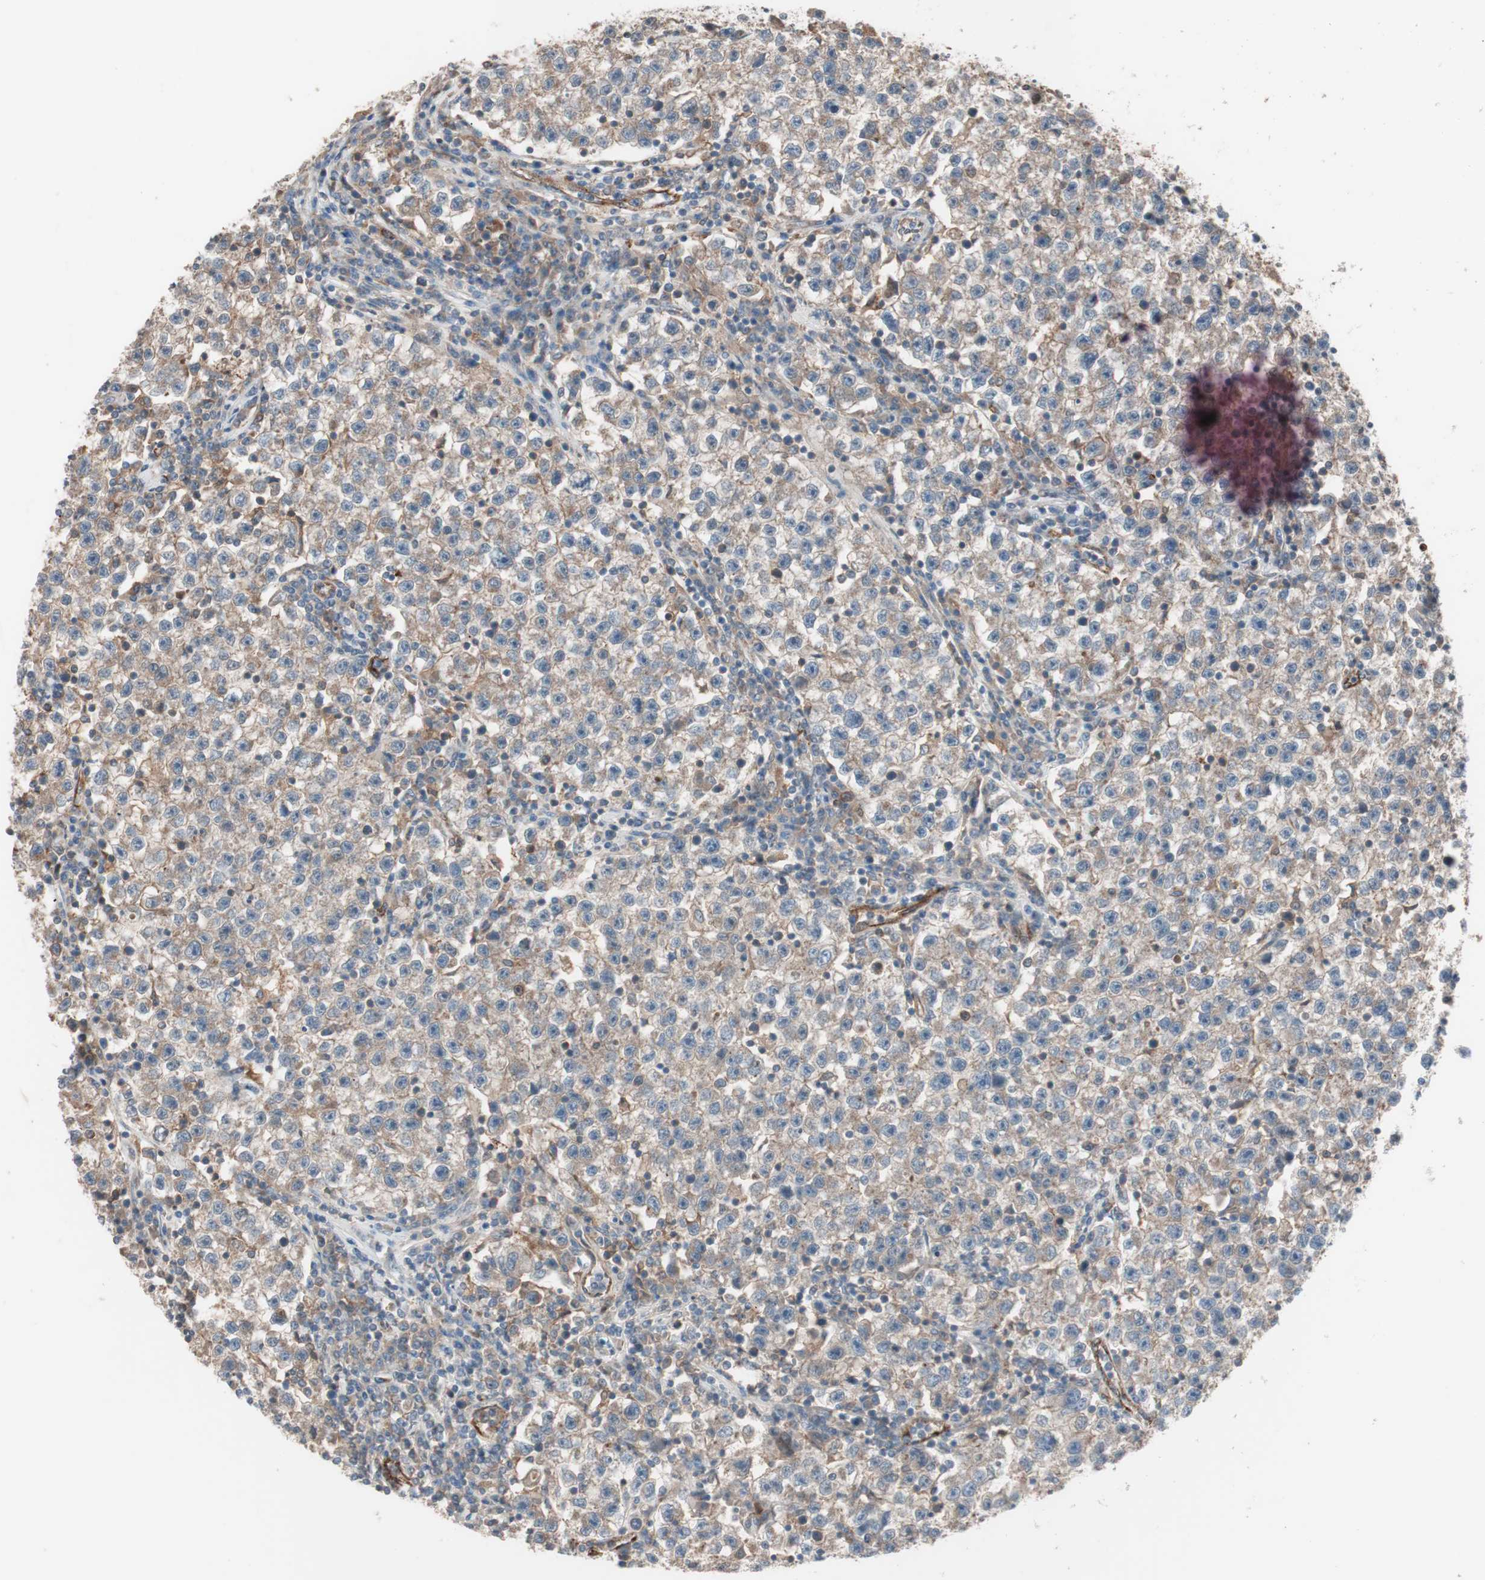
{"staining": {"intensity": "moderate", "quantity": ">75%", "location": "cytoplasmic/membranous"}, "tissue": "testis cancer", "cell_type": "Tumor cells", "image_type": "cancer", "snomed": [{"axis": "morphology", "description": "Seminoma, NOS"}, {"axis": "topography", "description": "Testis"}], "caption": "An immunohistochemistry micrograph of tumor tissue is shown. Protein staining in brown labels moderate cytoplasmic/membranous positivity in testis cancer (seminoma) within tumor cells. The staining was performed using DAB (3,3'-diaminobenzidine), with brown indicating positive protein expression. Nuclei are stained blue with hematoxylin.", "gene": "STAB1", "patient": {"sex": "male", "age": 22}}